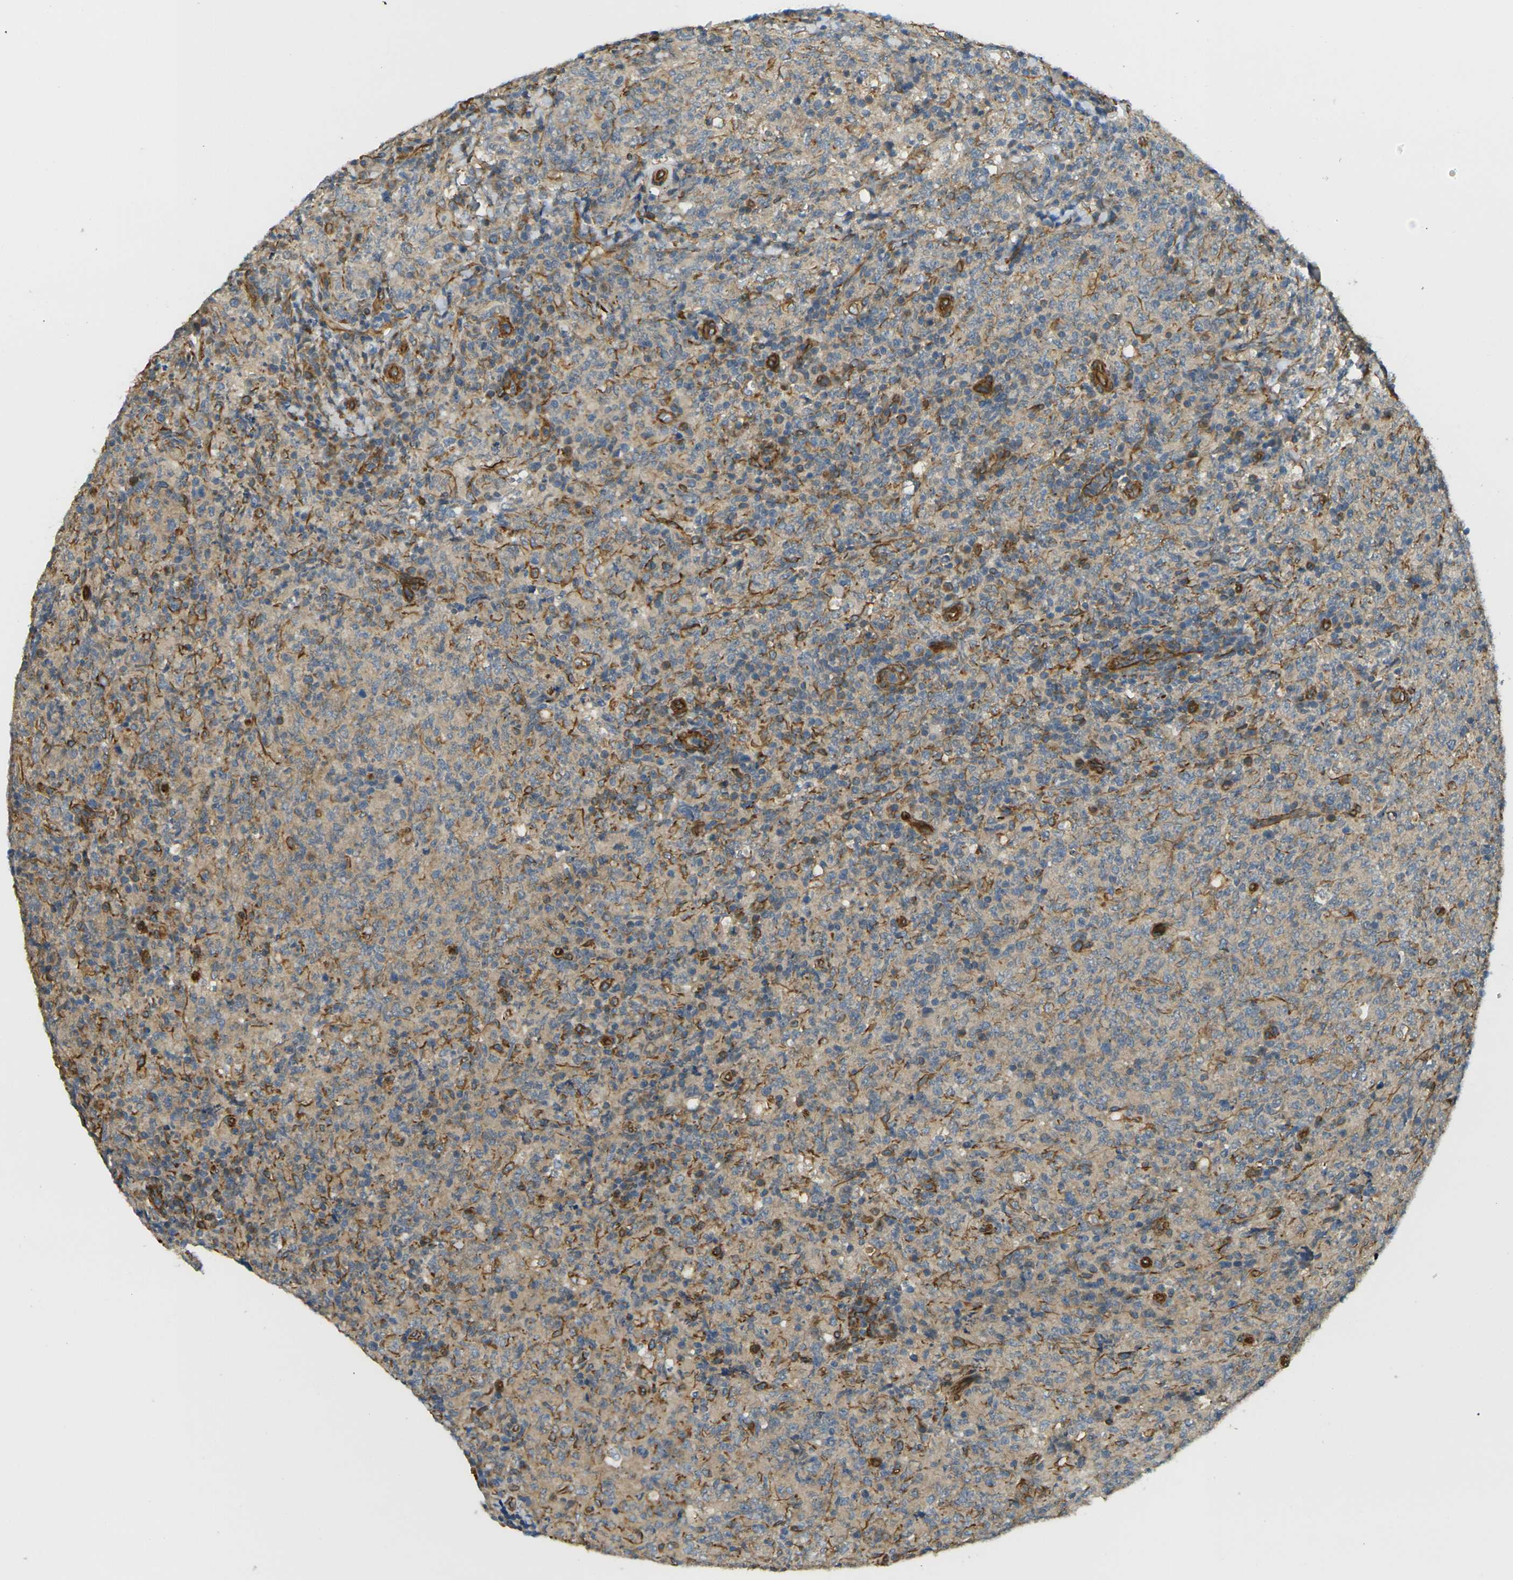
{"staining": {"intensity": "moderate", "quantity": "<25%", "location": "cytoplasmic/membranous"}, "tissue": "lymphoma", "cell_type": "Tumor cells", "image_type": "cancer", "snomed": [{"axis": "morphology", "description": "Malignant lymphoma, non-Hodgkin's type, High grade"}, {"axis": "topography", "description": "Tonsil"}], "caption": "This photomicrograph exhibits high-grade malignant lymphoma, non-Hodgkin's type stained with immunohistochemistry to label a protein in brown. The cytoplasmic/membranous of tumor cells show moderate positivity for the protein. Nuclei are counter-stained blue.", "gene": "CYTH3", "patient": {"sex": "female", "age": 36}}